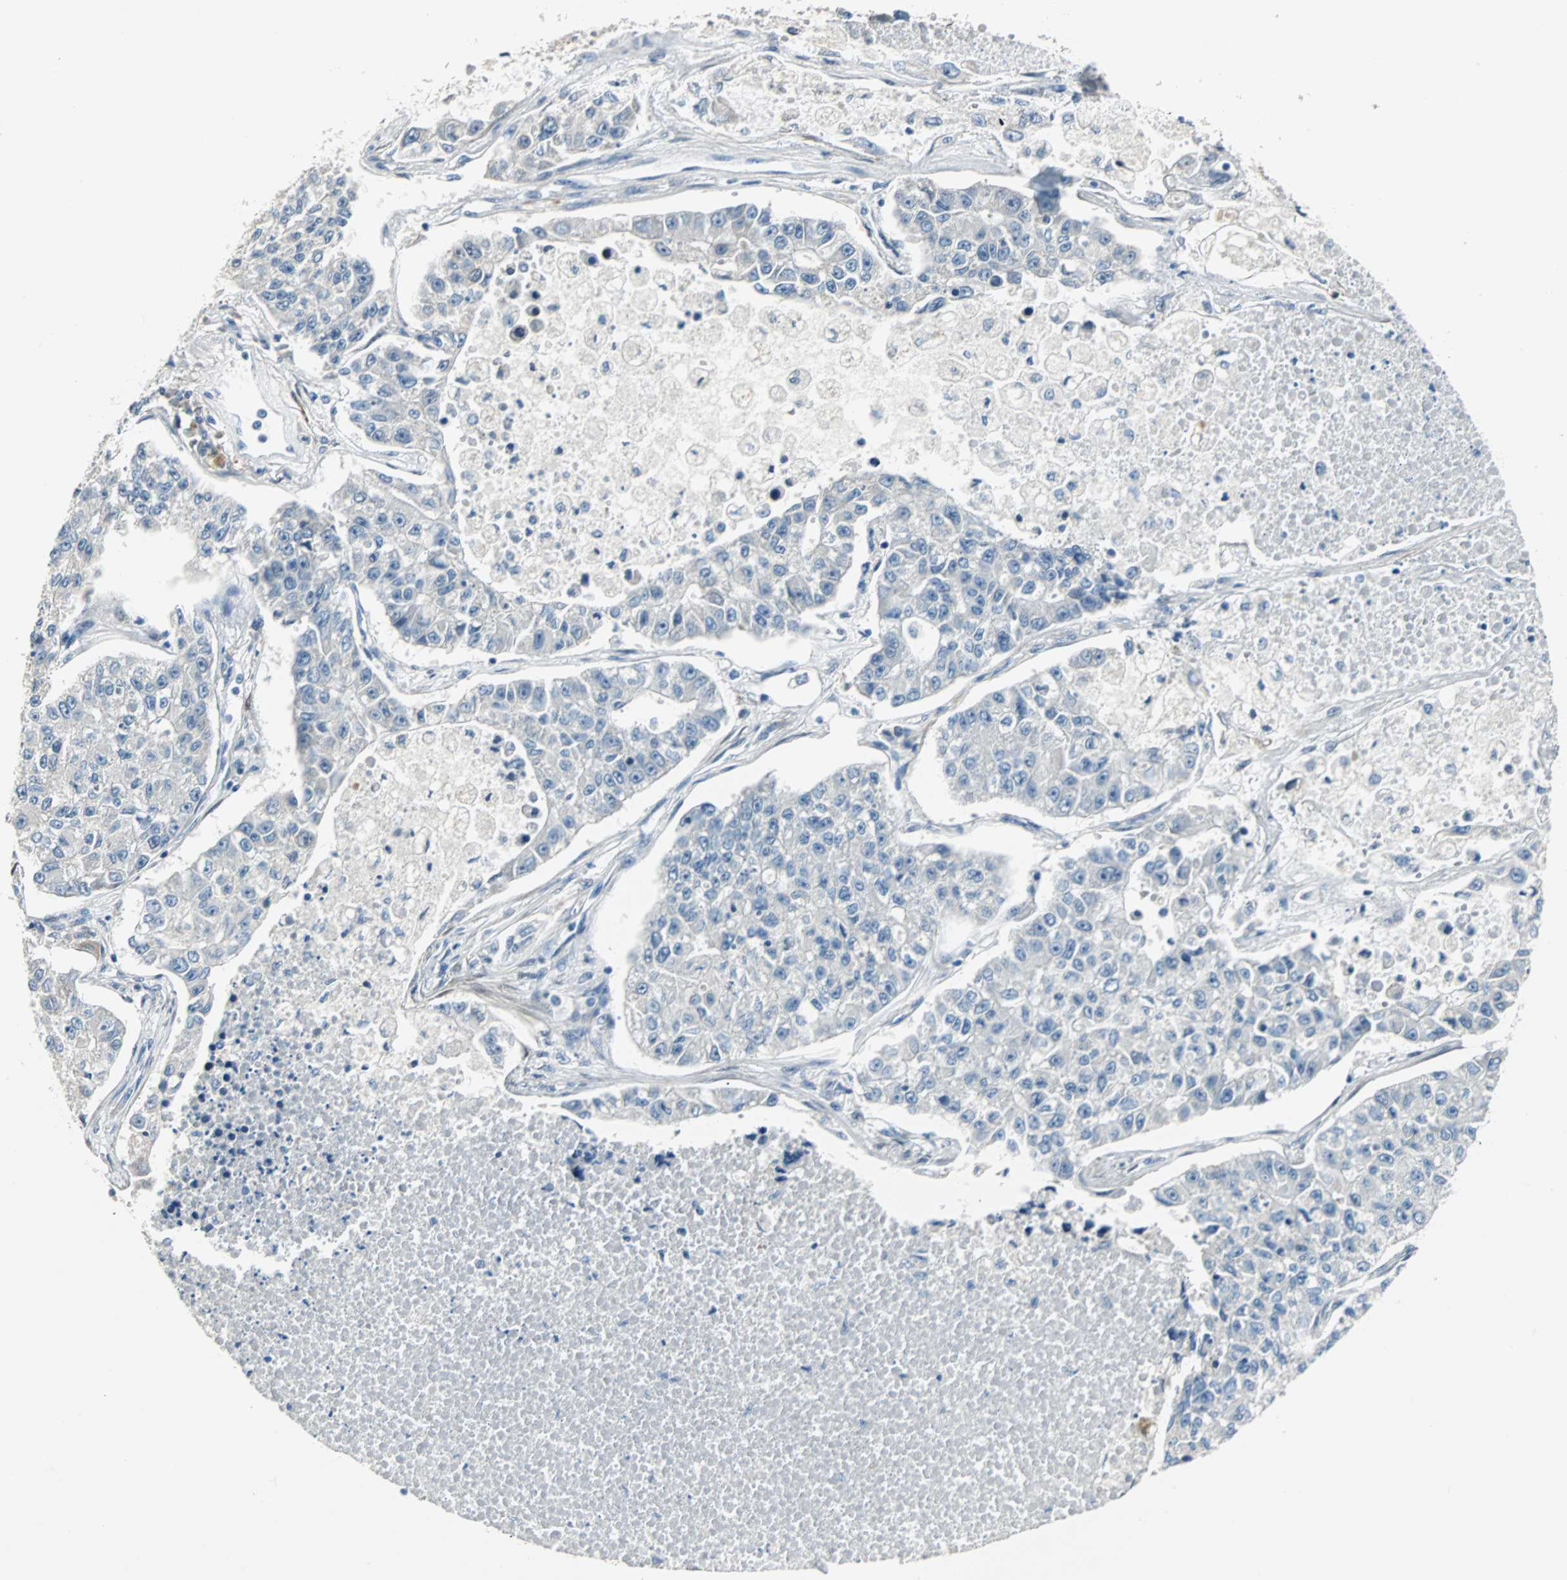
{"staining": {"intensity": "negative", "quantity": "none", "location": "none"}, "tissue": "lung cancer", "cell_type": "Tumor cells", "image_type": "cancer", "snomed": [{"axis": "morphology", "description": "Adenocarcinoma, NOS"}, {"axis": "topography", "description": "Lung"}], "caption": "This micrograph is of lung cancer (adenocarcinoma) stained with immunohistochemistry to label a protein in brown with the nuclei are counter-stained blue. There is no staining in tumor cells.", "gene": "FHL2", "patient": {"sex": "male", "age": 49}}